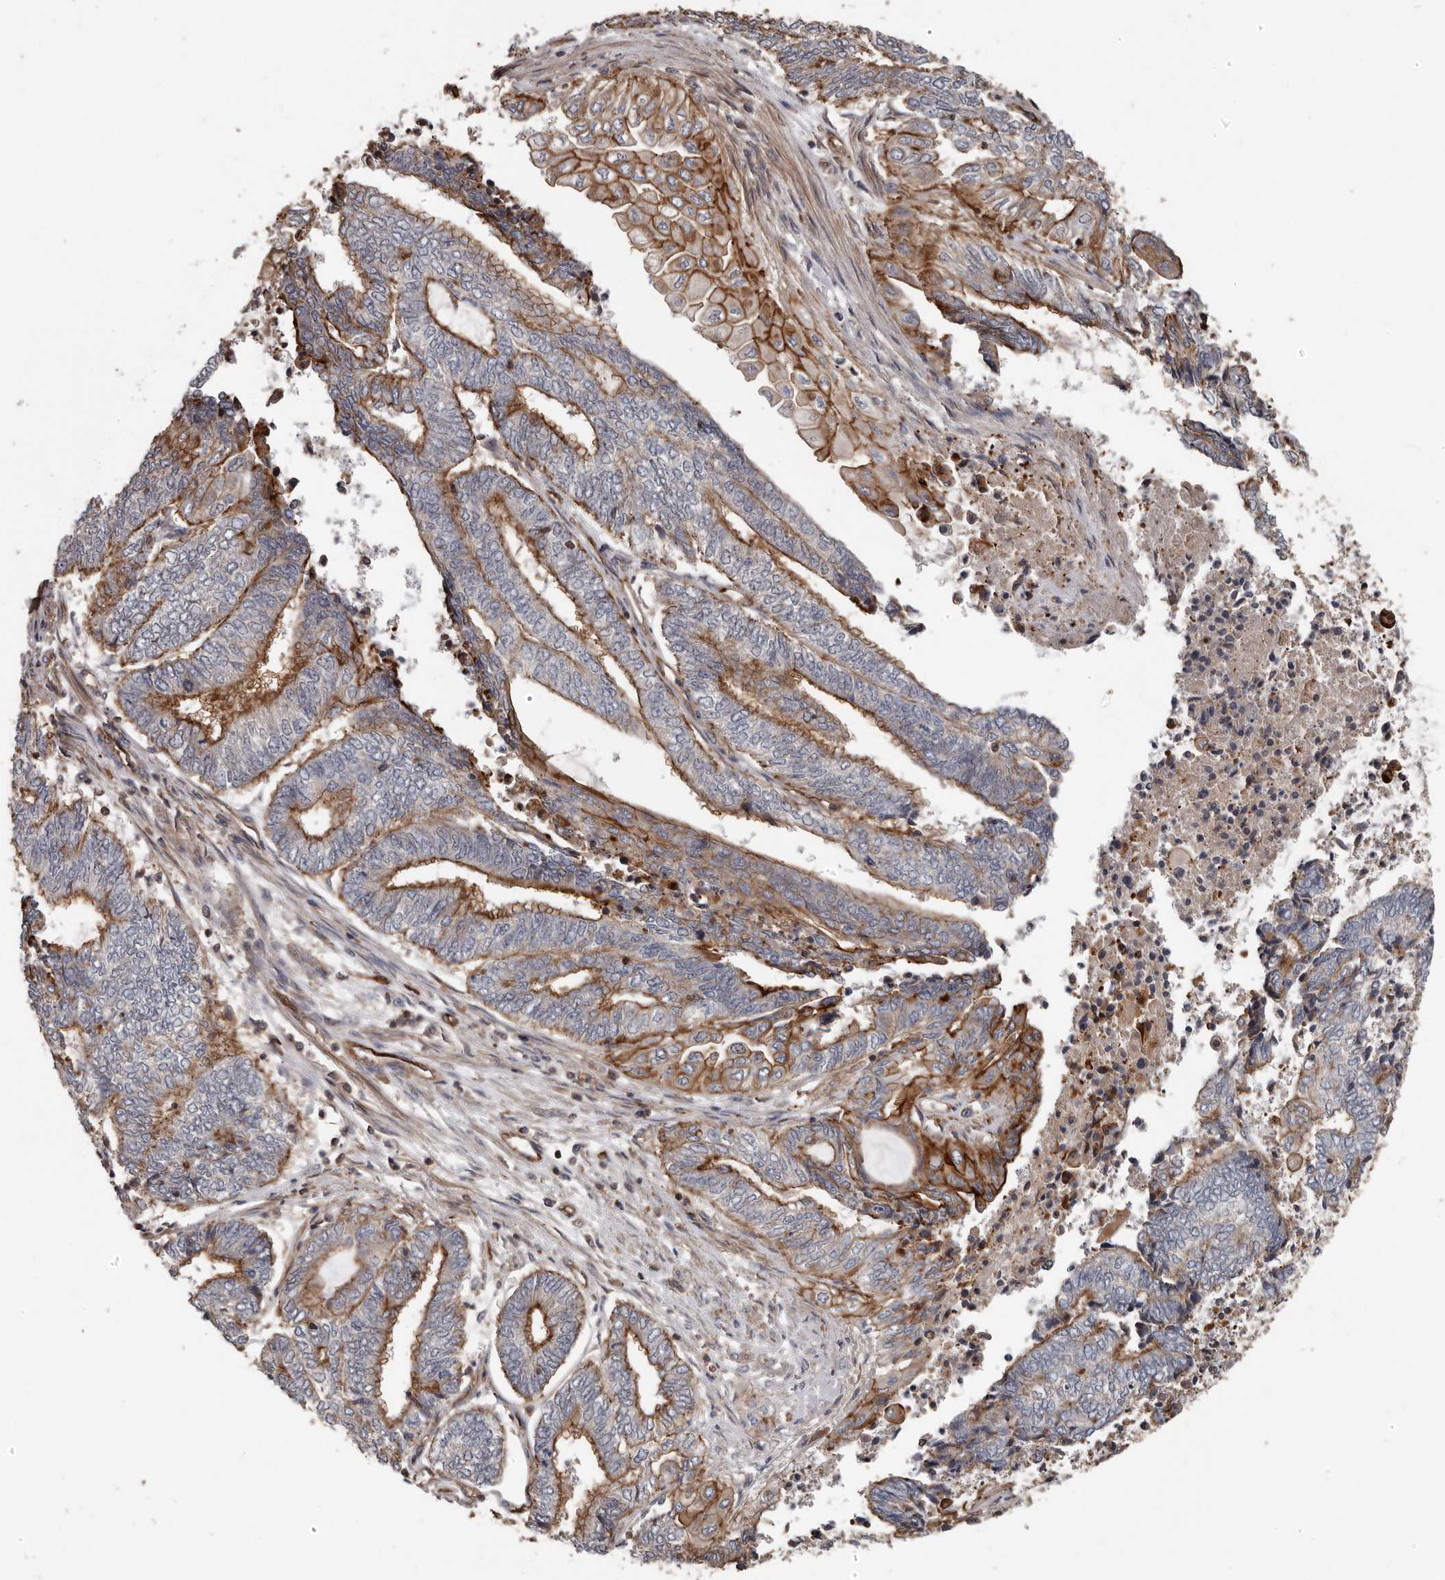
{"staining": {"intensity": "moderate", "quantity": ">75%", "location": "cytoplasmic/membranous"}, "tissue": "endometrial cancer", "cell_type": "Tumor cells", "image_type": "cancer", "snomed": [{"axis": "morphology", "description": "Adenocarcinoma, NOS"}, {"axis": "topography", "description": "Uterus"}, {"axis": "topography", "description": "Endometrium"}], "caption": "A brown stain labels moderate cytoplasmic/membranous expression of a protein in human endometrial cancer tumor cells. The staining was performed using DAB, with brown indicating positive protein expression. Nuclei are stained blue with hematoxylin.", "gene": "PNRC2", "patient": {"sex": "female", "age": 70}}